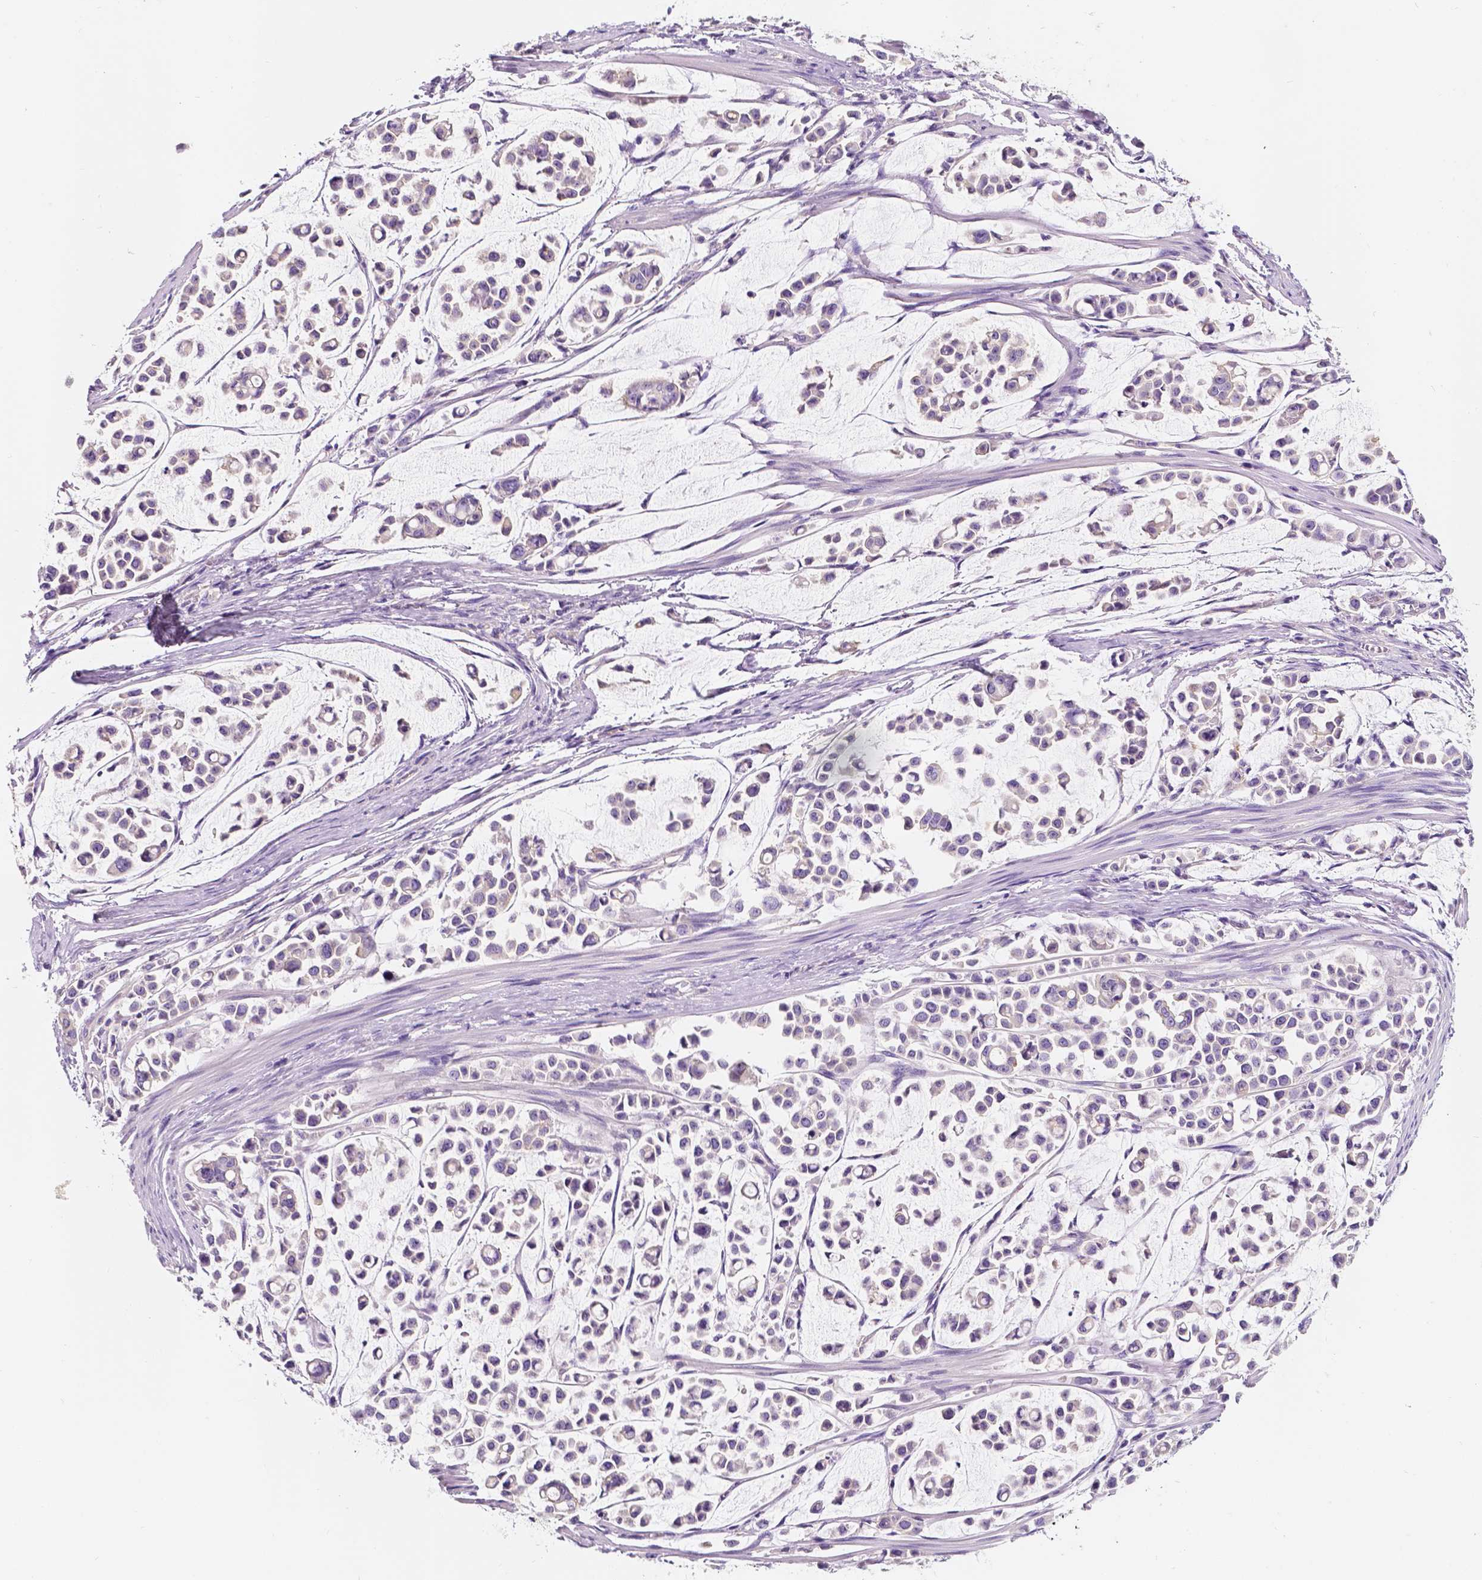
{"staining": {"intensity": "negative", "quantity": "none", "location": "none"}, "tissue": "stomach cancer", "cell_type": "Tumor cells", "image_type": "cancer", "snomed": [{"axis": "morphology", "description": "Adenocarcinoma, NOS"}, {"axis": "topography", "description": "Stomach"}], "caption": "Immunohistochemistry photomicrograph of human stomach cancer stained for a protein (brown), which reveals no expression in tumor cells.", "gene": "SIRT2", "patient": {"sex": "male", "age": 82}}